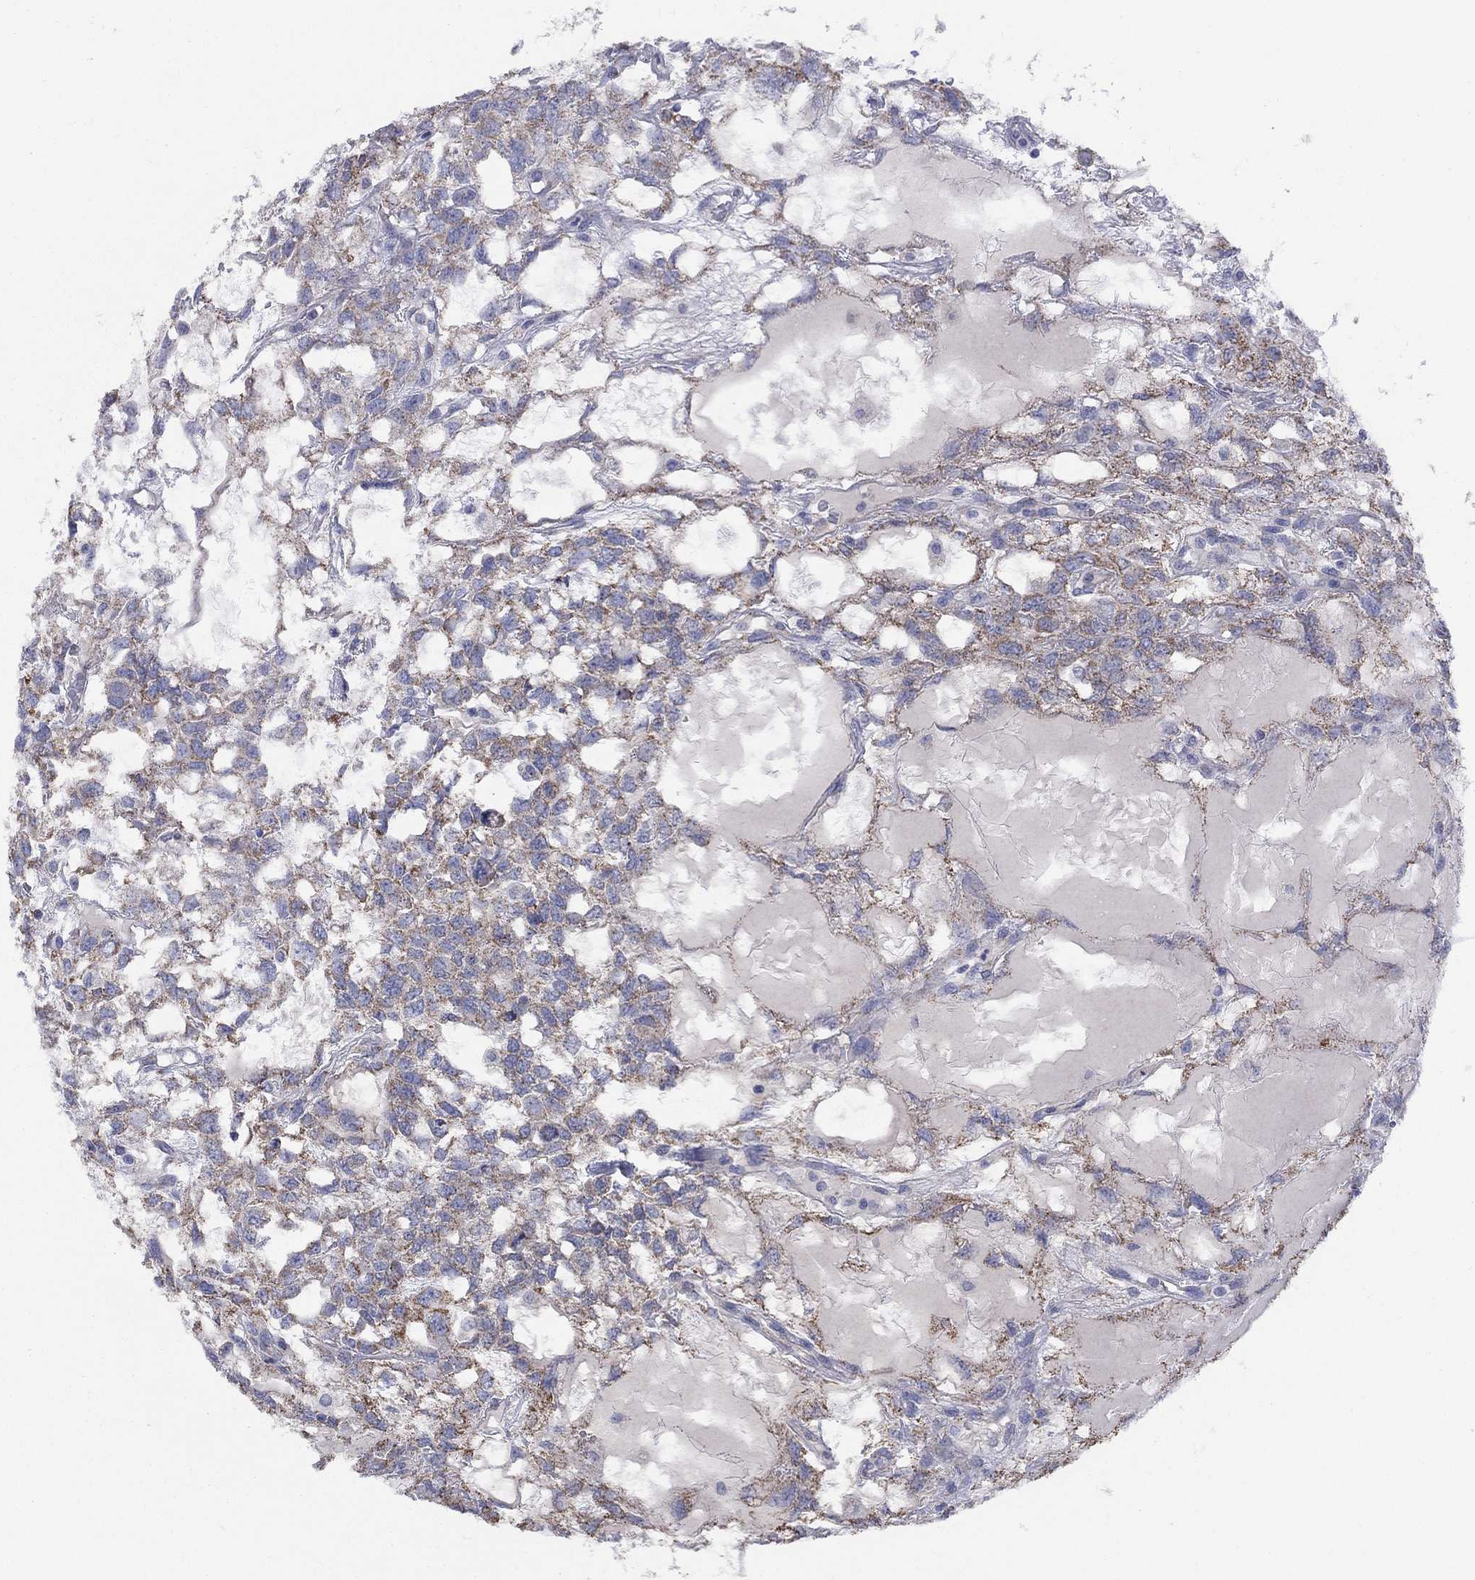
{"staining": {"intensity": "strong", "quantity": ">75%", "location": "cytoplasmic/membranous"}, "tissue": "testis cancer", "cell_type": "Tumor cells", "image_type": "cancer", "snomed": [{"axis": "morphology", "description": "Seminoma, NOS"}, {"axis": "topography", "description": "Testis"}], "caption": "This is a micrograph of immunohistochemistry staining of testis cancer (seminoma), which shows strong positivity in the cytoplasmic/membranous of tumor cells.", "gene": "CLVS1", "patient": {"sex": "male", "age": 52}}